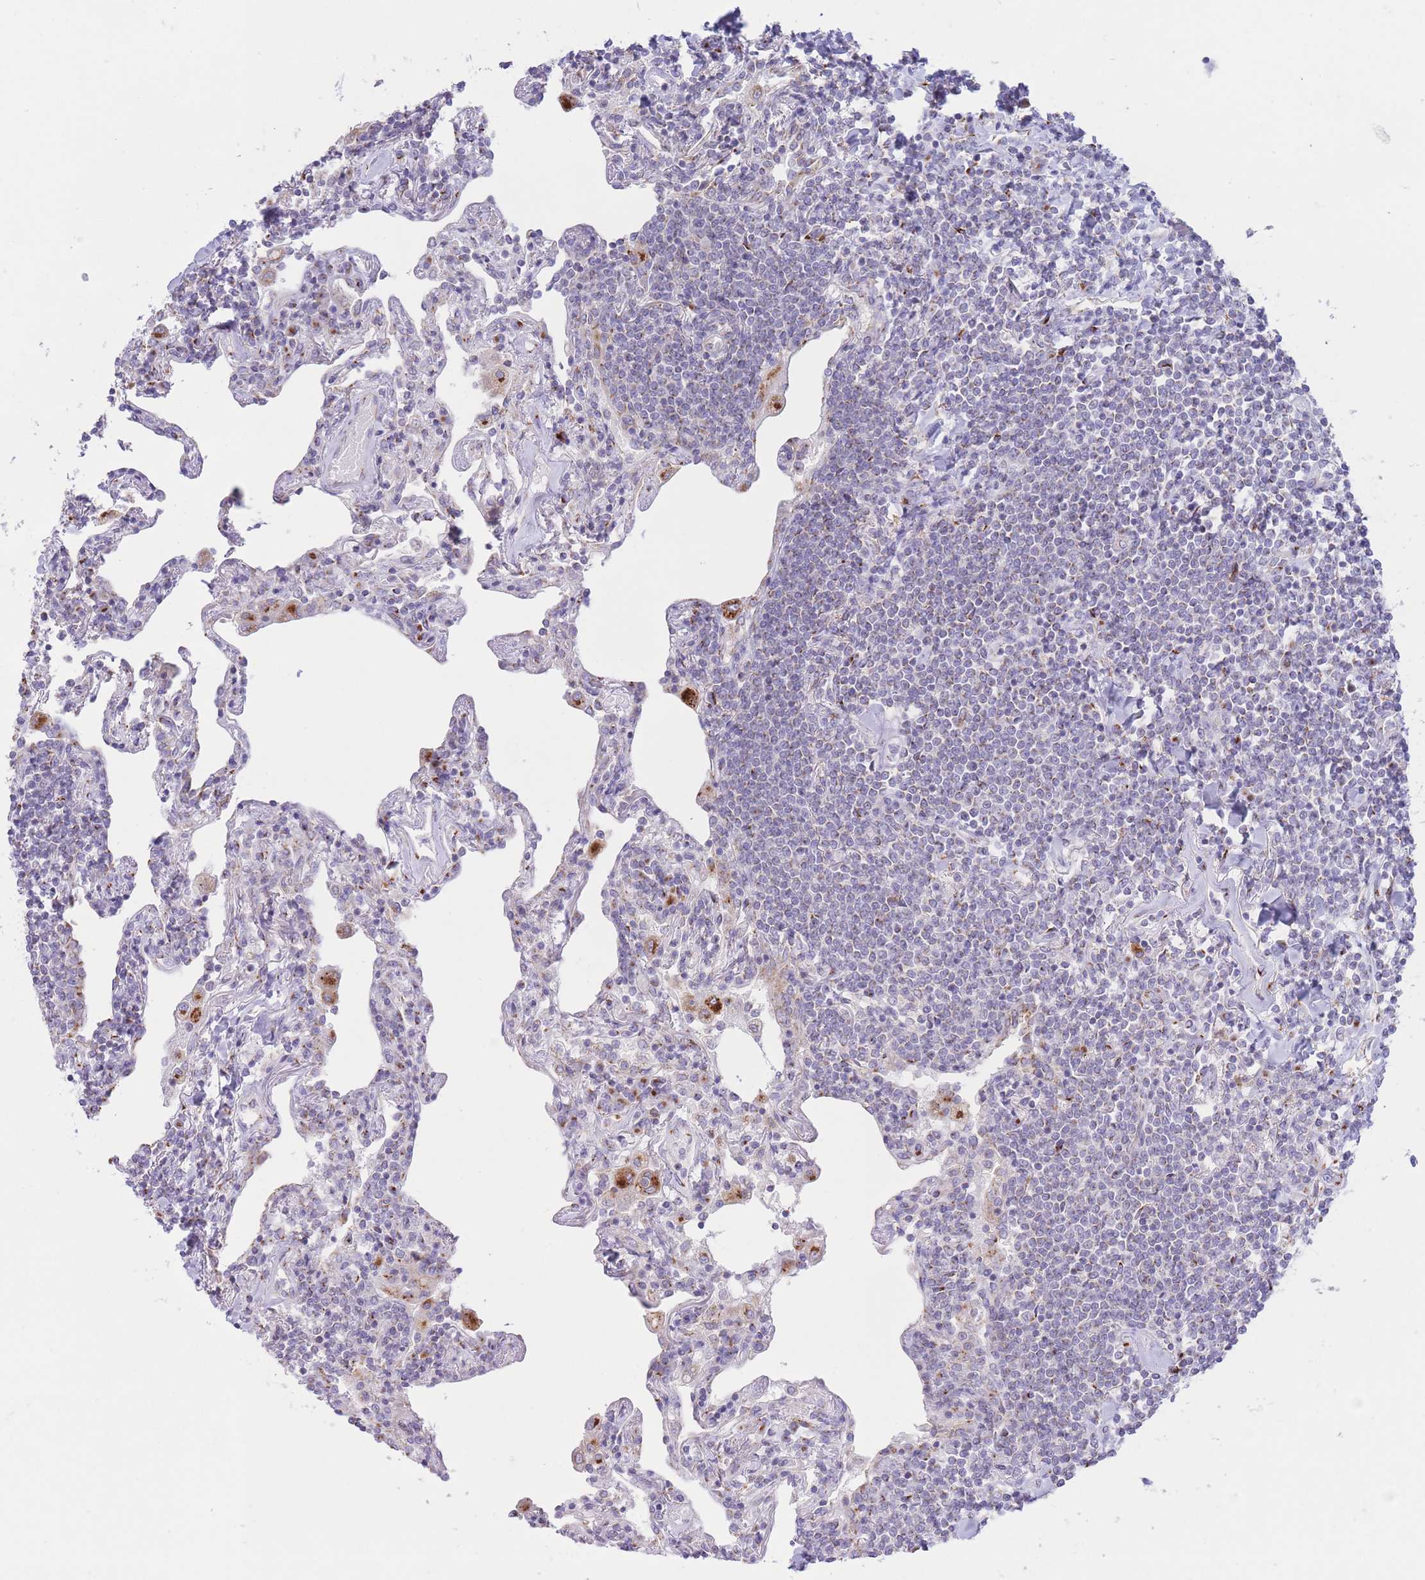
{"staining": {"intensity": "negative", "quantity": "none", "location": "none"}, "tissue": "lymphoma", "cell_type": "Tumor cells", "image_type": "cancer", "snomed": [{"axis": "morphology", "description": "Malignant lymphoma, non-Hodgkin's type, Low grade"}, {"axis": "topography", "description": "Lung"}], "caption": "Tumor cells show no significant staining in lymphoma. The staining was performed using DAB (3,3'-diaminobenzidine) to visualize the protein expression in brown, while the nuclei were stained in blue with hematoxylin (Magnification: 20x).", "gene": "MPND", "patient": {"sex": "female", "age": 71}}